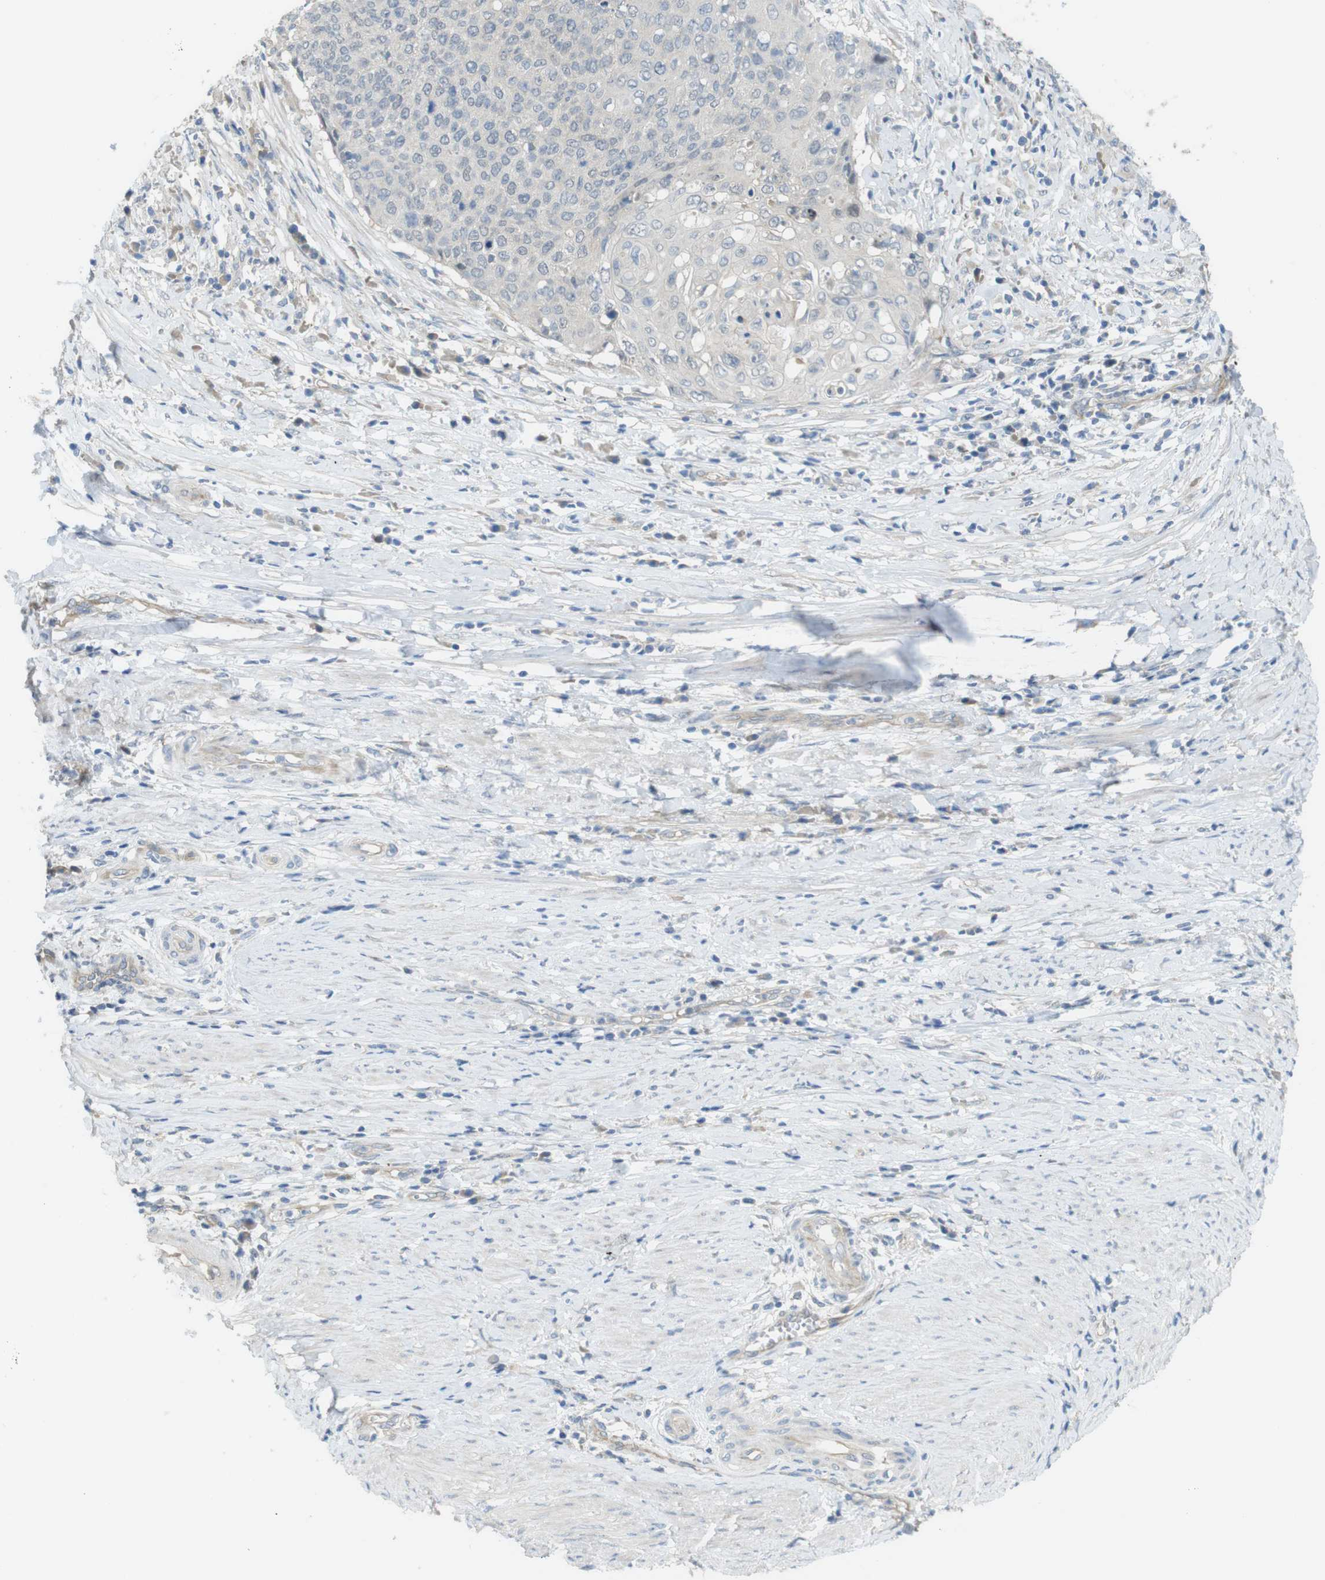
{"staining": {"intensity": "negative", "quantity": "none", "location": "none"}, "tissue": "cervical cancer", "cell_type": "Tumor cells", "image_type": "cancer", "snomed": [{"axis": "morphology", "description": "Squamous cell carcinoma, NOS"}, {"axis": "topography", "description": "Cervix"}], "caption": "IHC micrograph of human cervical cancer stained for a protein (brown), which displays no expression in tumor cells.", "gene": "ABHD15", "patient": {"sex": "female", "age": 39}}